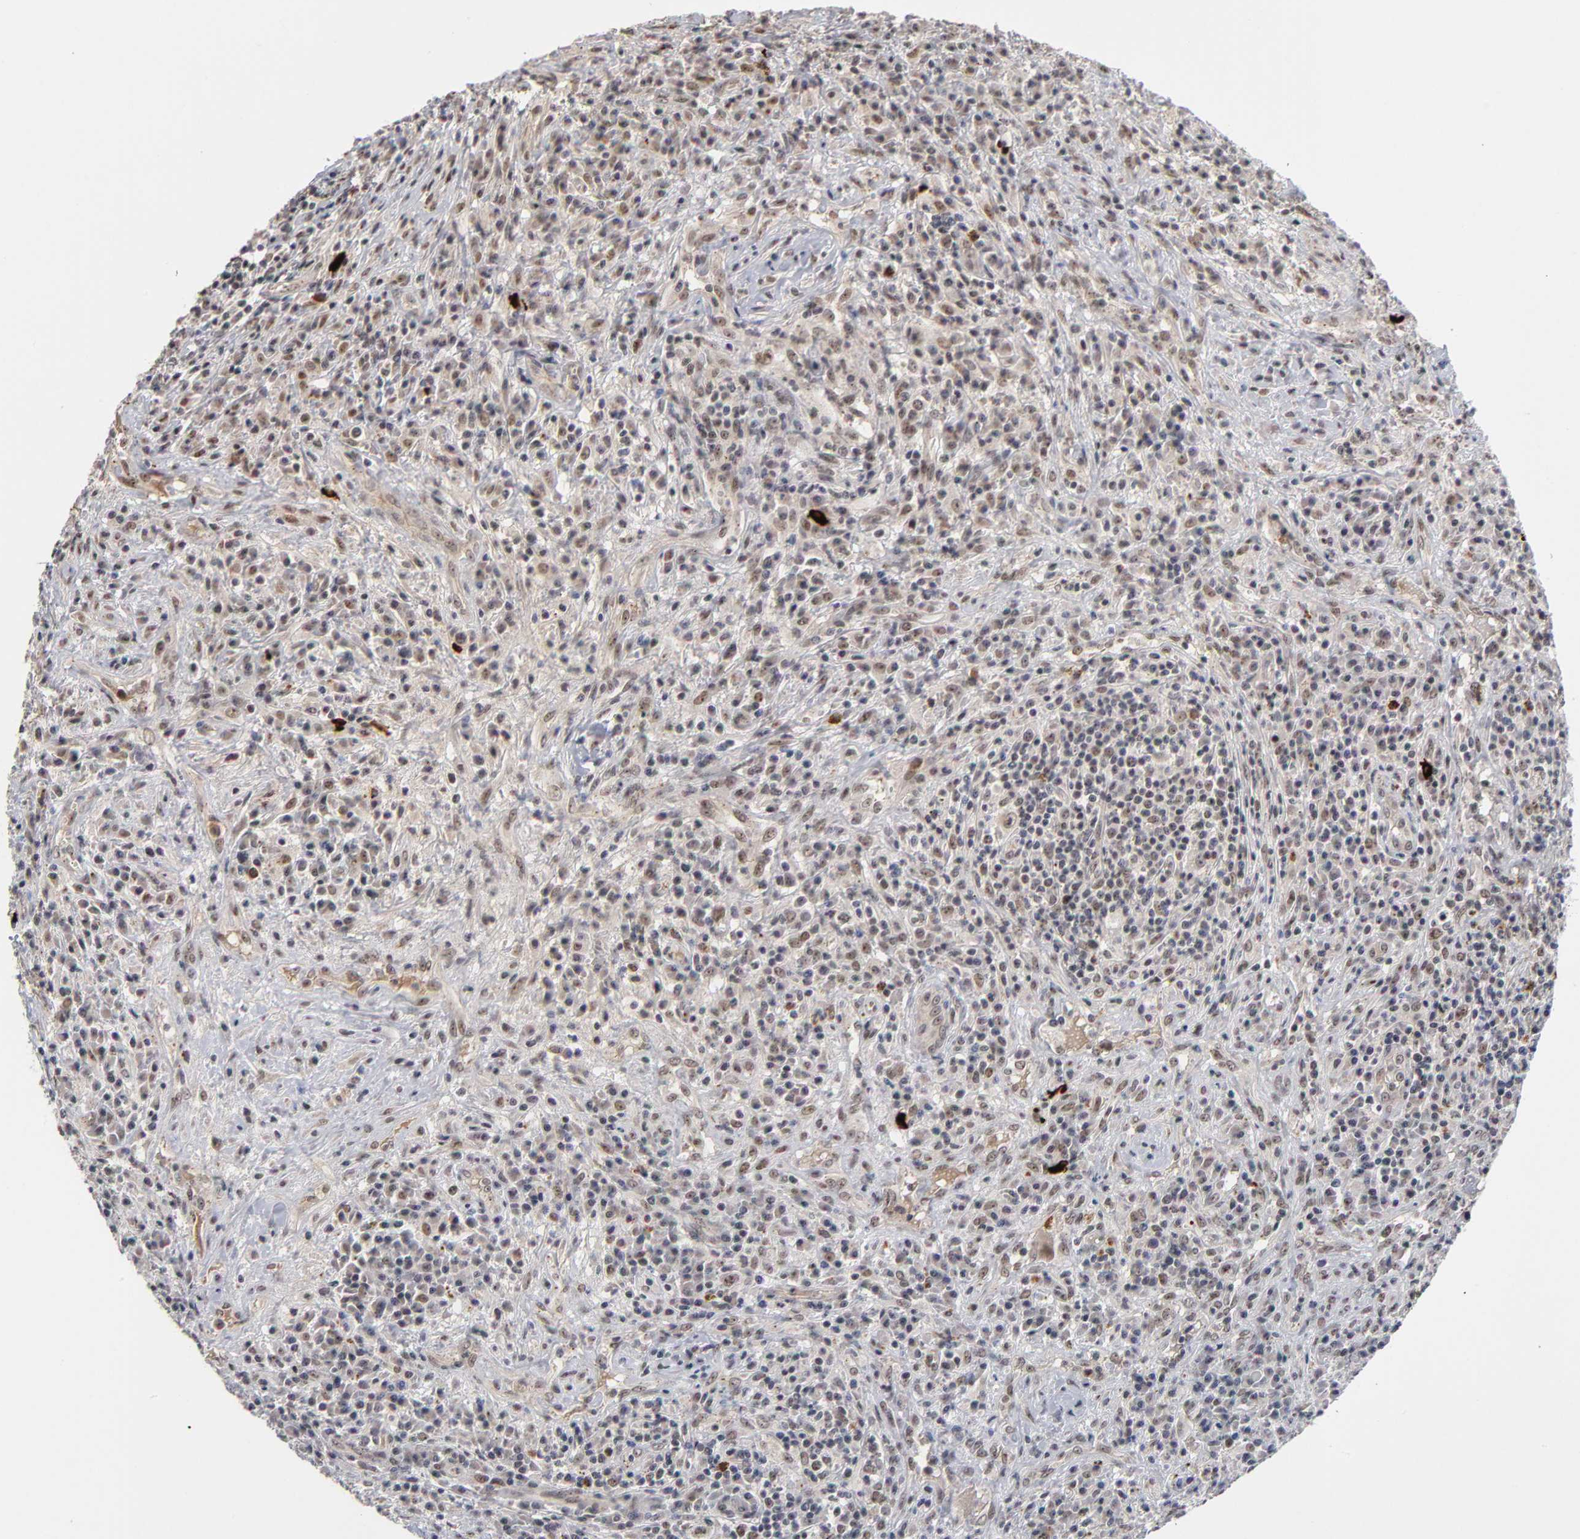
{"staining": {"intensity": "weak", "quantity": "<25%", "location": "nuclear"}, "tissue": "lymphoma", "cell_type": "Tumor cells", "image_type": "cancer", "snomed": [{"axis": "morphology", "description": "Hodgkin's disease, NOS"}, {"axis": "topography", "description": "Lymph node"}], "caption": "An image of lymphoma stained for a protein shows no brown staining in tumor cells. (Brightfield microscopy of DAB (3,3'-diaminobenzidine) immunohistochemistry (IHC) at high magnification).", "gene": "ZNF419", "patient": {"sex": "female", "age": 25}}